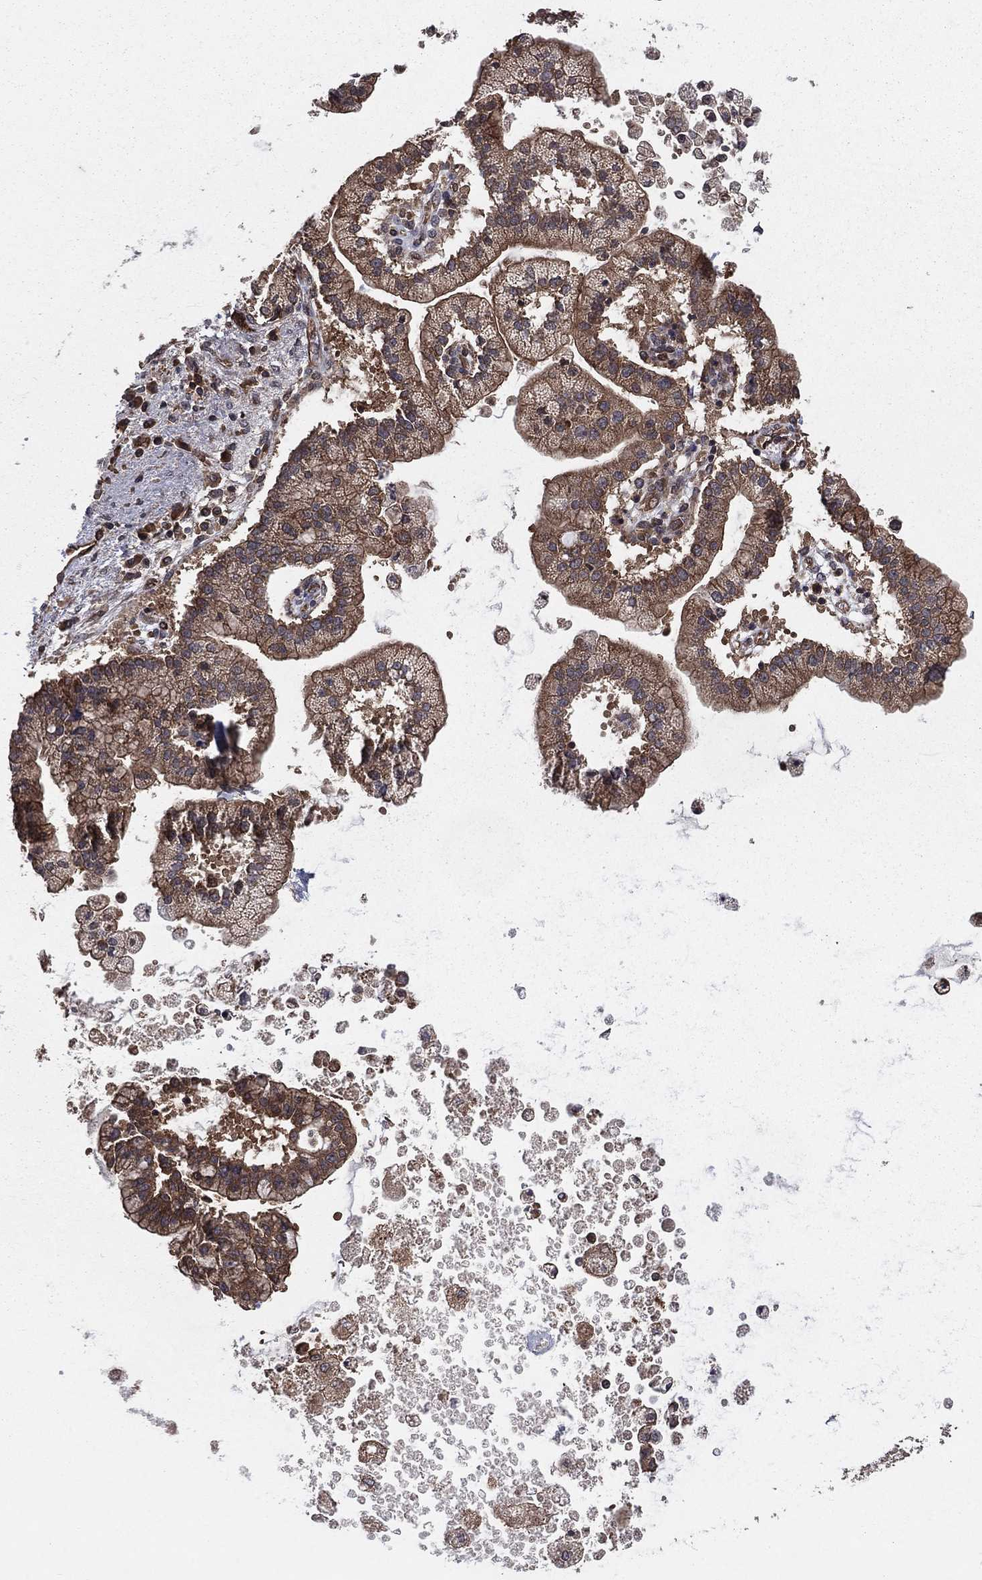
{"staining": {"intensity": "moderate", "quantity": ">75%", "location": "cytoplasmic/membranous"}, "tissue": "liver cancer", "cell_type": "Tumor cells", "image_type": "cancer", "snomed": [{"axis": "morphology", "description": "Cholangiocarcinoma"}, {"axis": "topography", "description": "Liver"}], "caption": "Immunohistochemistry image of liver cholangiocarcinoma stained for a protein (brown), which demonstrates medium levels of moderate cytoplasmic/membranous staining in approximately >75% of tumor cells.", "gene": "CERT1", "patient": {"sex": "male", "age": 50}}